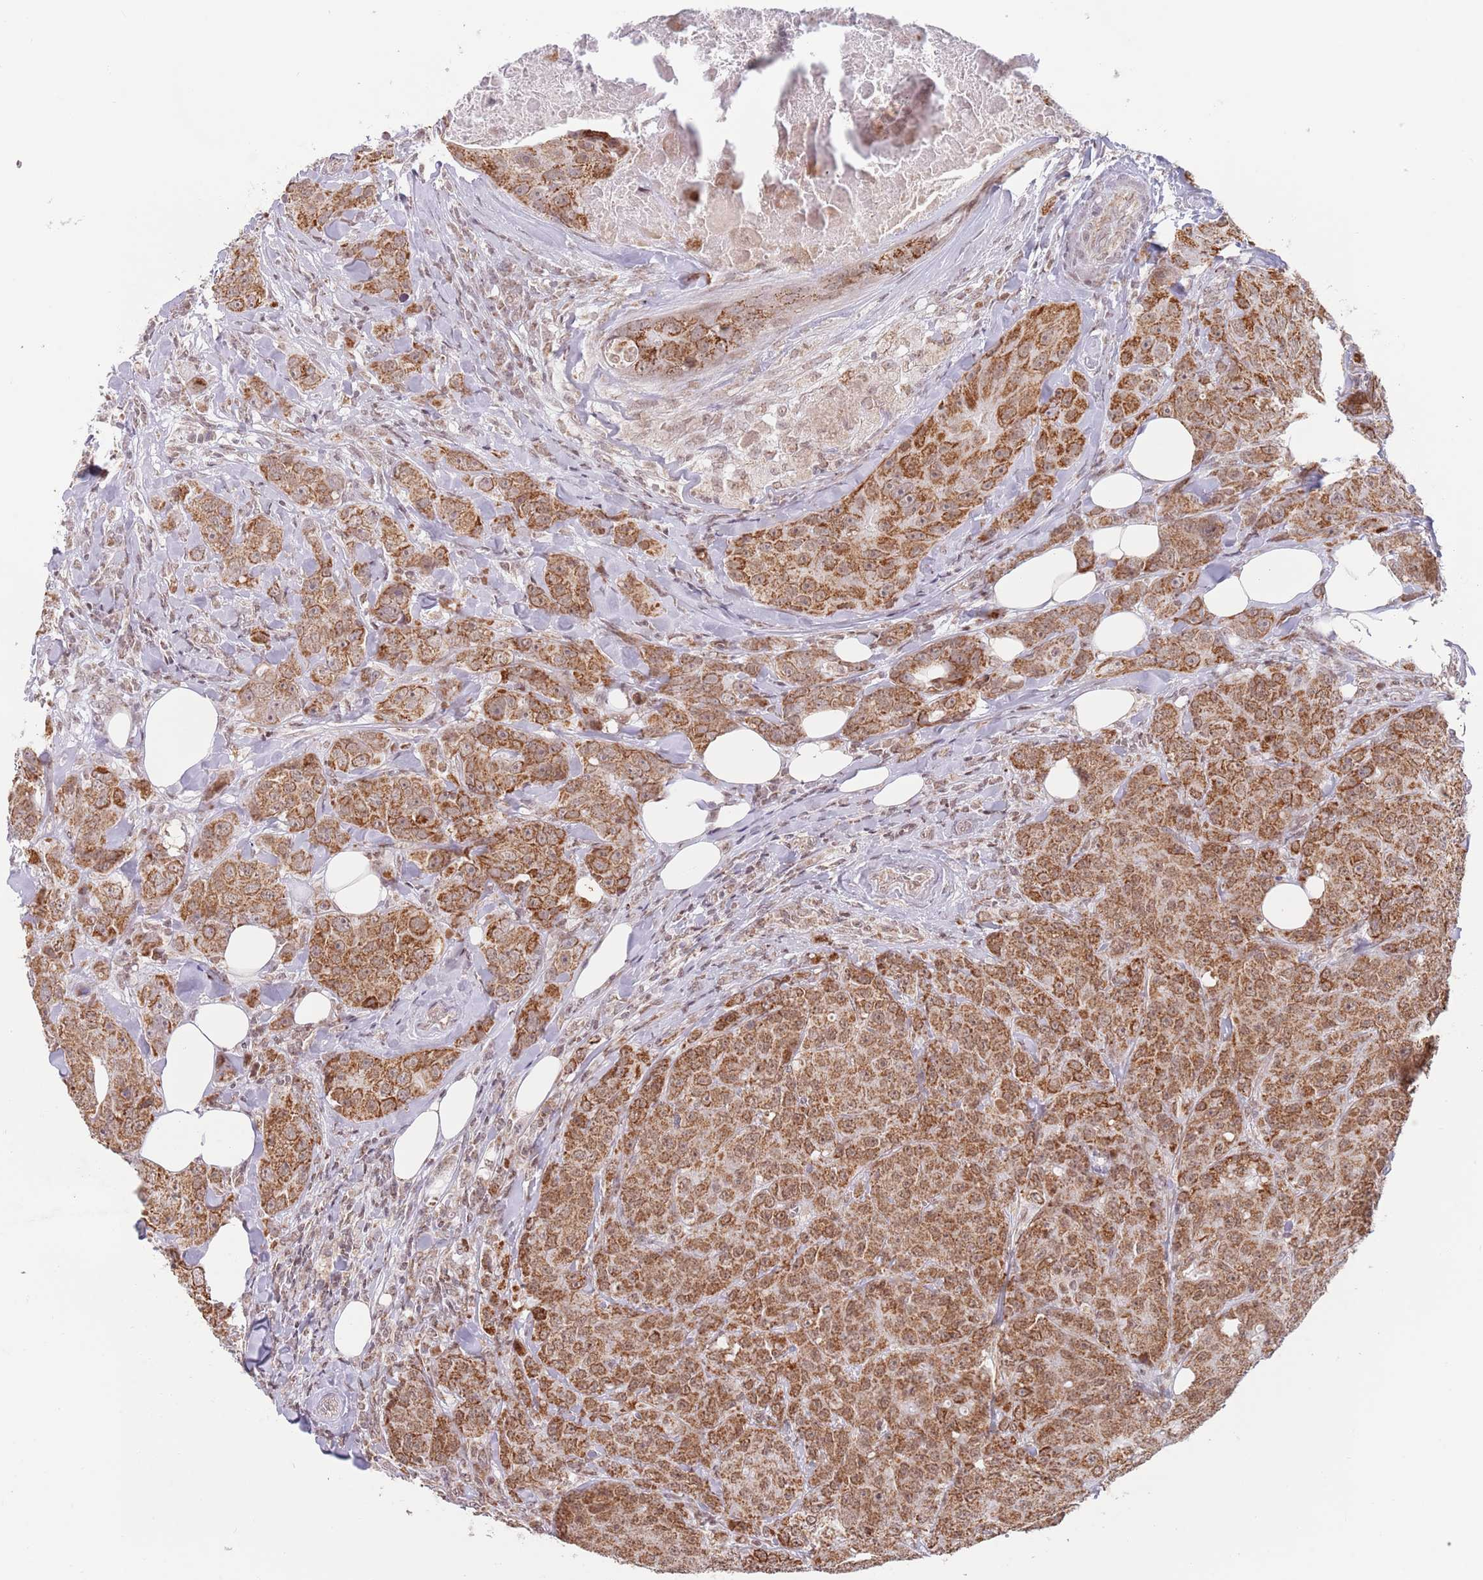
{"staining": {"intensity": "strong", "quantity": ">75%", "location": "cytoplasmic/membranous"}, "tissue": "breast cancer", "cell_type": "Tumor cells", "image_type": "cancer", "snomed": [{"axis": "morphology", "description": "Duct carcinoma"}, {"axis": "topography", "description": "Breast"}], "caption": "The histopathology image demonstrates a brown stain indicating the presence of a protein in the cytoplasmic/membranous of tumor cells in breast cancer.", "gene": "TIMM13", "patient": {"sex": "female", "age": 43}}